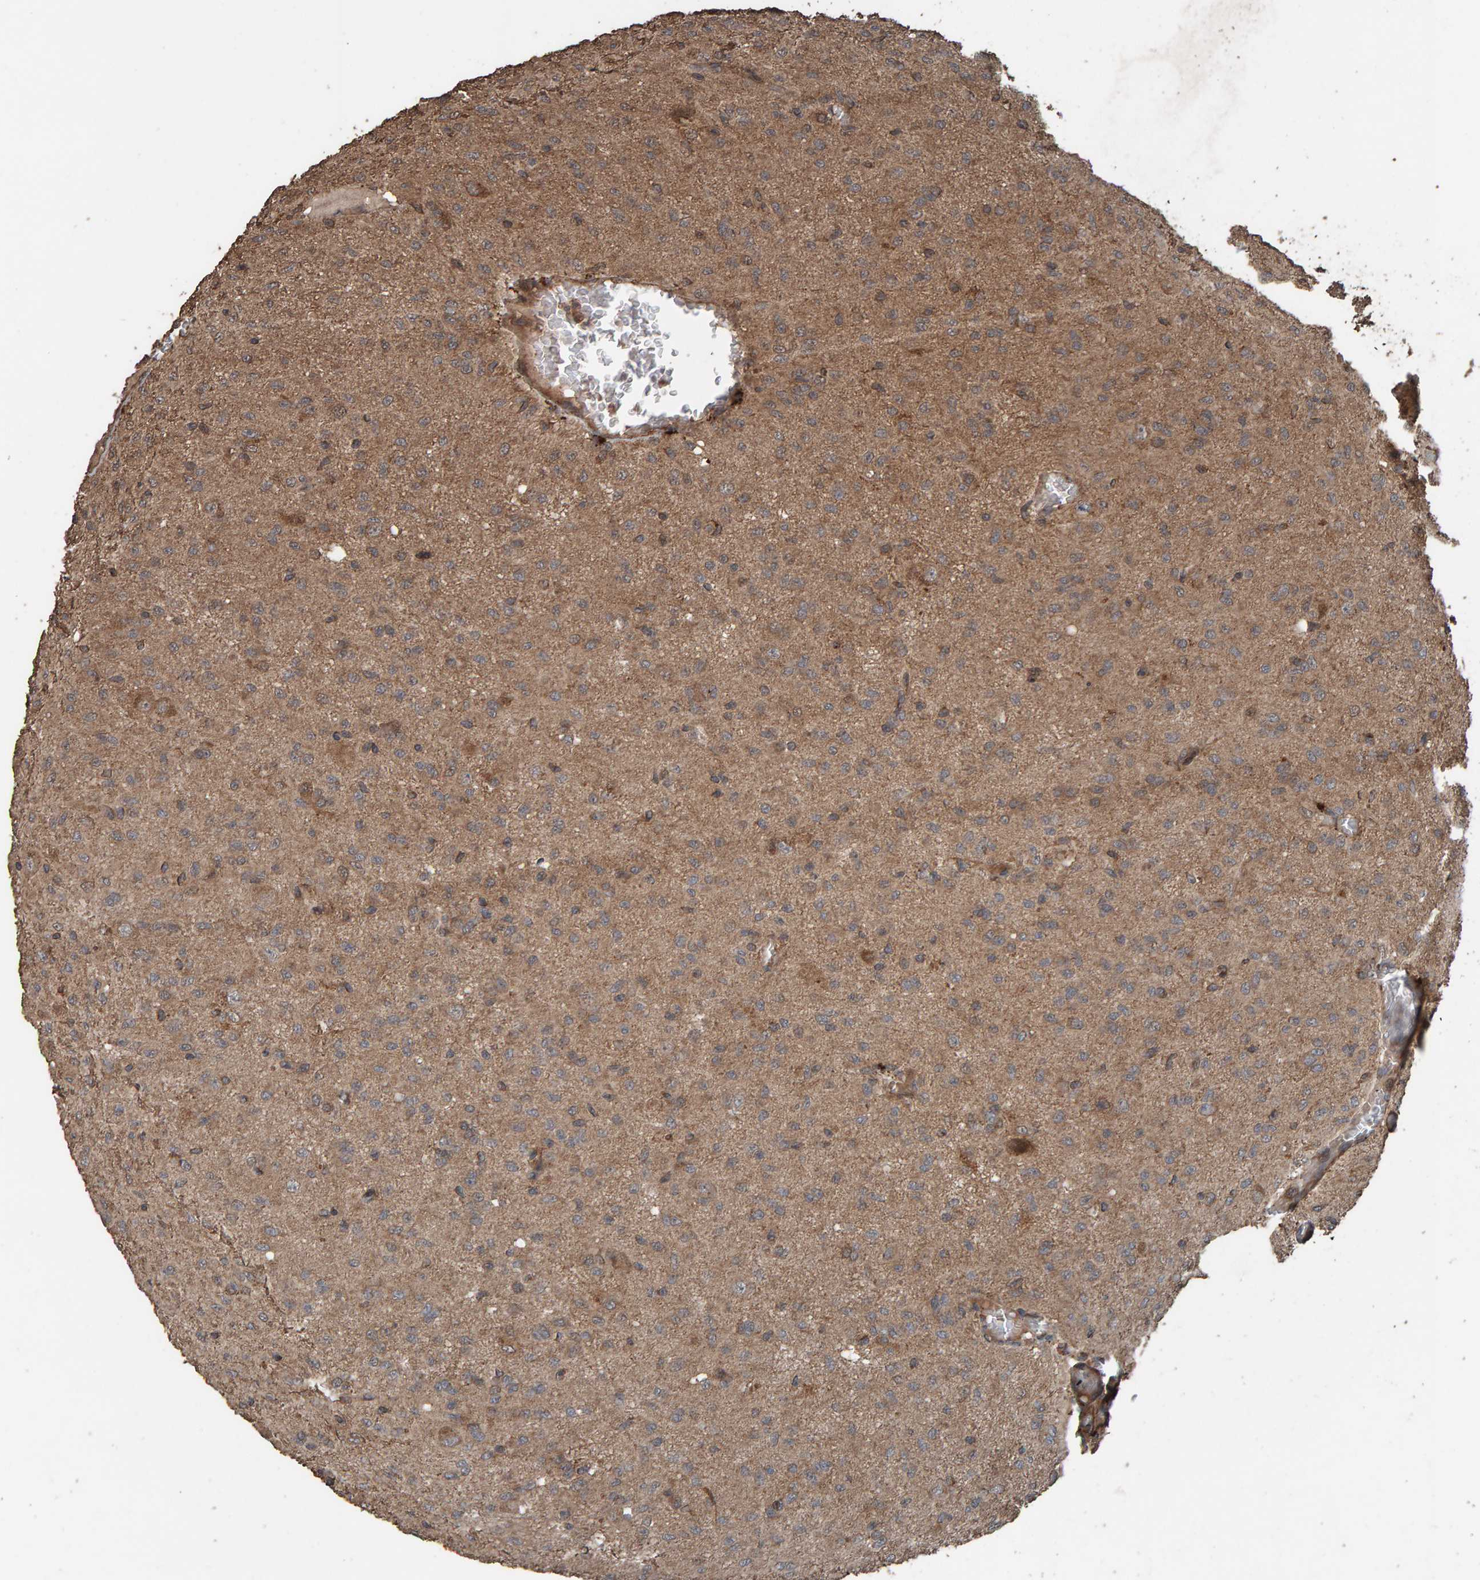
{"staining": {"intensity": "moderate", "quantity": ">75%", "location": "cytoplasmic/membranous"}, "tissue": "glioma", "cell_type": "Tumor cells", "image_type": "cancer", "snomed": [{"axis": "morphology", "description": "Glioma, malignant, High grade"}, {"axis": "topography", "description": "Brain"}], "caption": "Glioma stained with DAB (3,3'-diaminobenzidine) IHC shows medium levels of moderate cytoplasmic/membranous staining in about >75% of tumor cells. (DAB (3,3'-diaminobenzidine) IHC with brightfield microscopy, high magnification).", "gene": "DUS1L", "patient": {"sex": "female", "age": 59}}